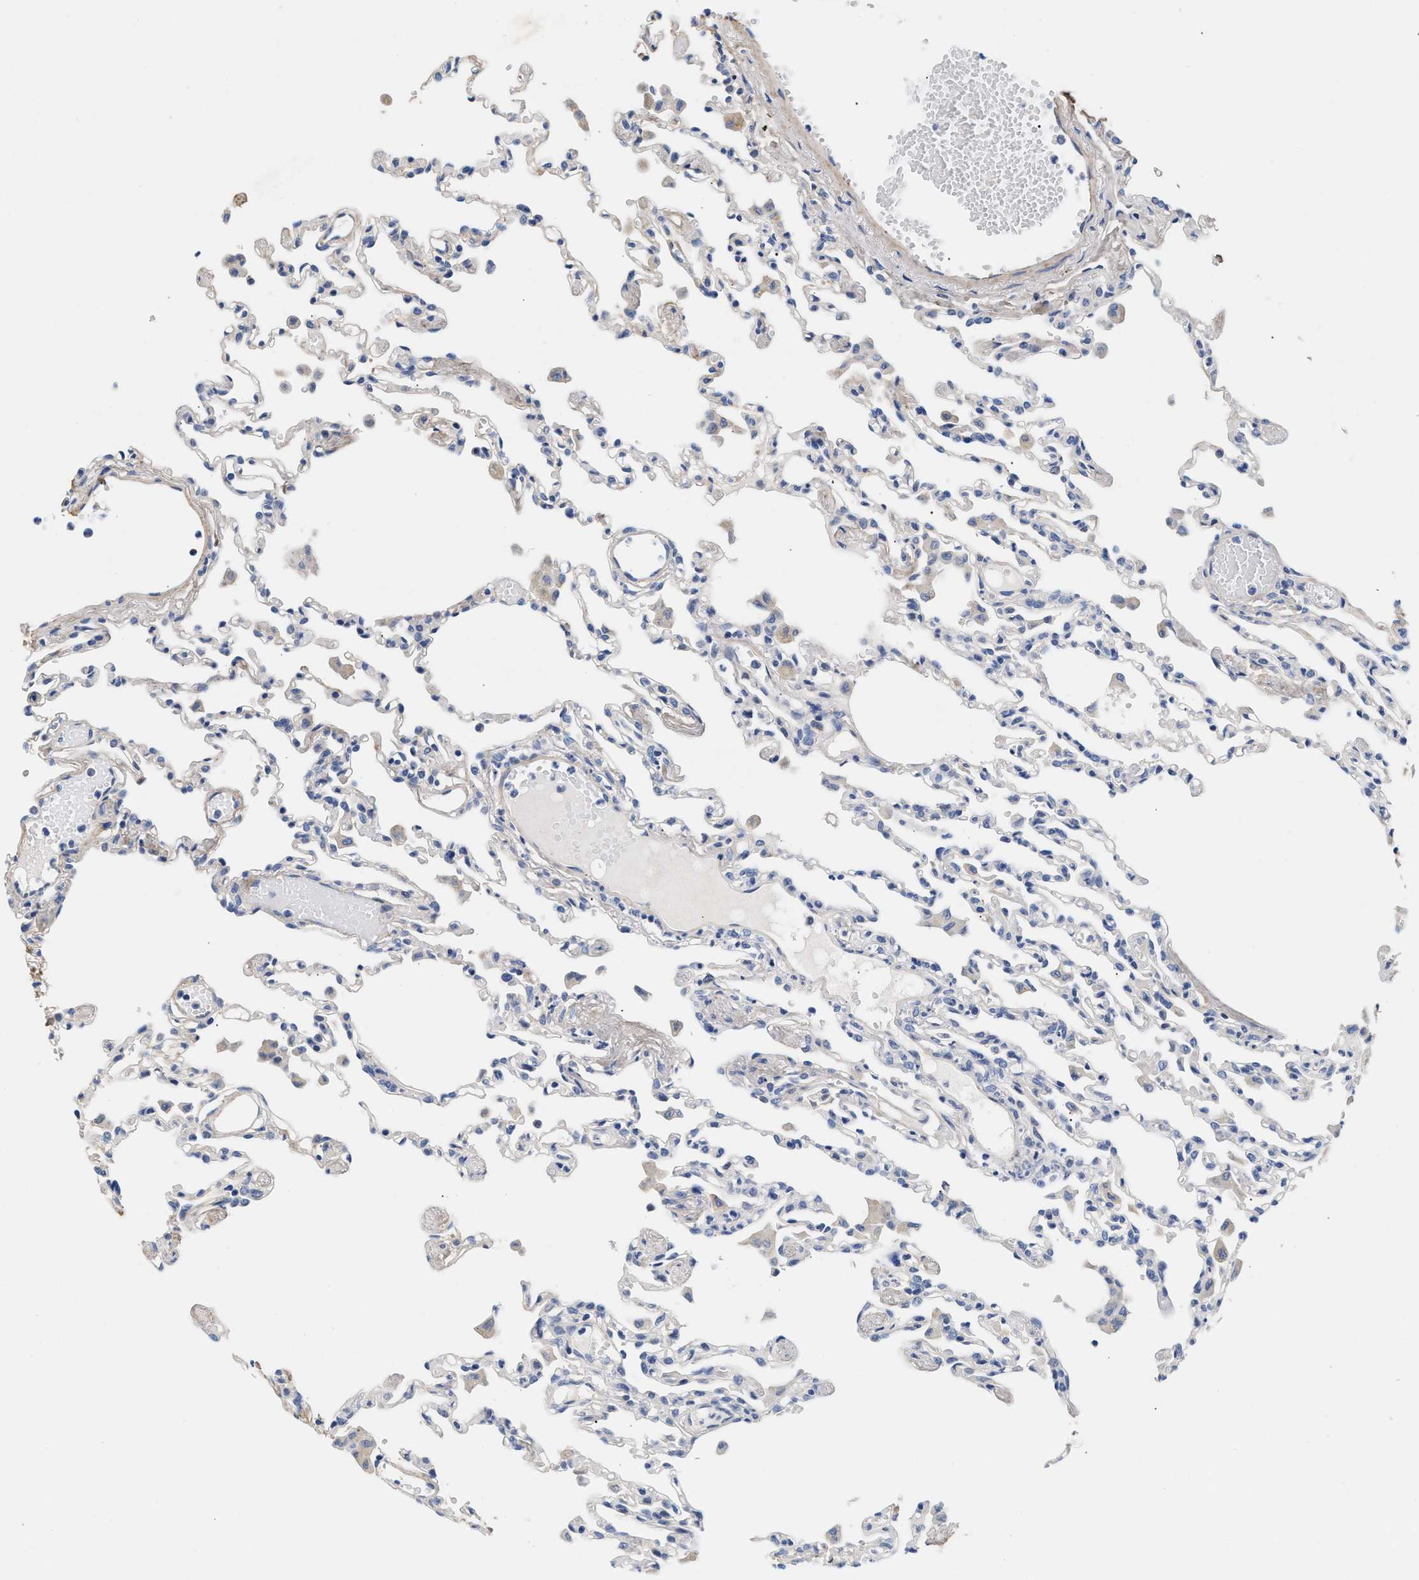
{"staining": {"intensity": "negative", "quantity": "none", "location": "none"}, "tissue": "lung", "cell_type": "Alveolar cells", "image_type": "normal", "snomed": [{"axis": "morphology", "description": "Normal tissue, NOS"}, {"axis": "topography", "description": "Bronchus"}, {"axis": "topography", "description": "Lung"}], "caption": "High magnification brightfield microscopy of normal lung stained with DAB (3,3'-diaminobenzidine) (brown) and counterstained with hematoxylin (blue): alveolar cells show no significant expression. The staining was performed using DAB to visualize the protein expression in brown, while the nuclei were stained in blue with hematoxylin (Magnification: 20x).", "gene": "ACTL7B", "patient": {"sex": "female", "age": 49}}